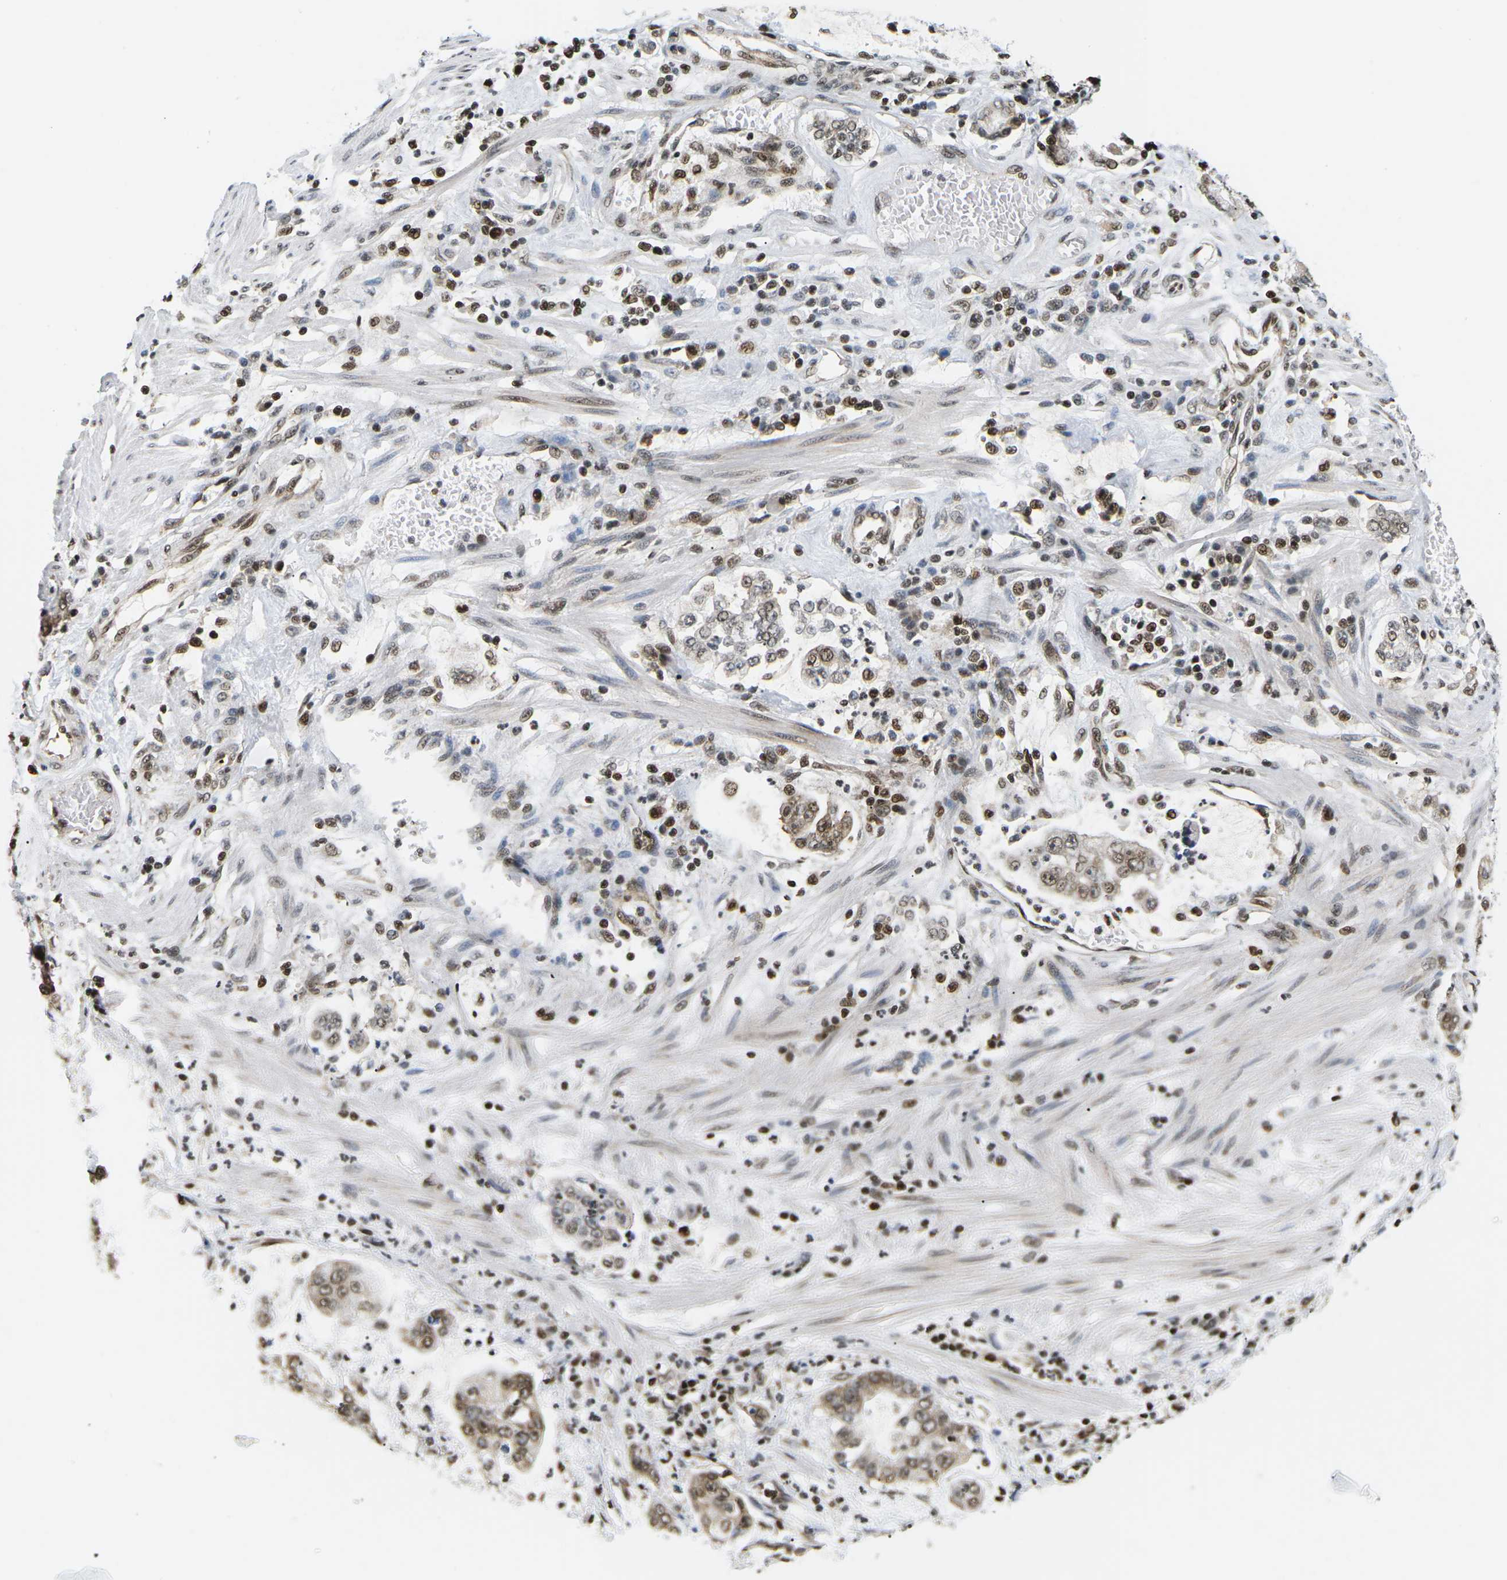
{"staining": {"intensity": "weak", "quantity": ">75%", "location": "cytoplasmic/membranous,nuclear"}, "tissue": "stomach cancer", "cell_type": "Tumor cells", "image_type": "cancer", "snomed": [{"axis": "morphology", "description": "Adenocarcinoma, NOS"}, {"axis": "topography", "description": "Stomach"}], "caption": "Weak cytoplasmic/membranous and nuclear positivity for a protein is present in about >75% of tumor cells of stomach cancer (adenocarcinoma) using immunohistochemistry.", "gene": "CELF1", "patient": {"sex": "male", "age": 76}}